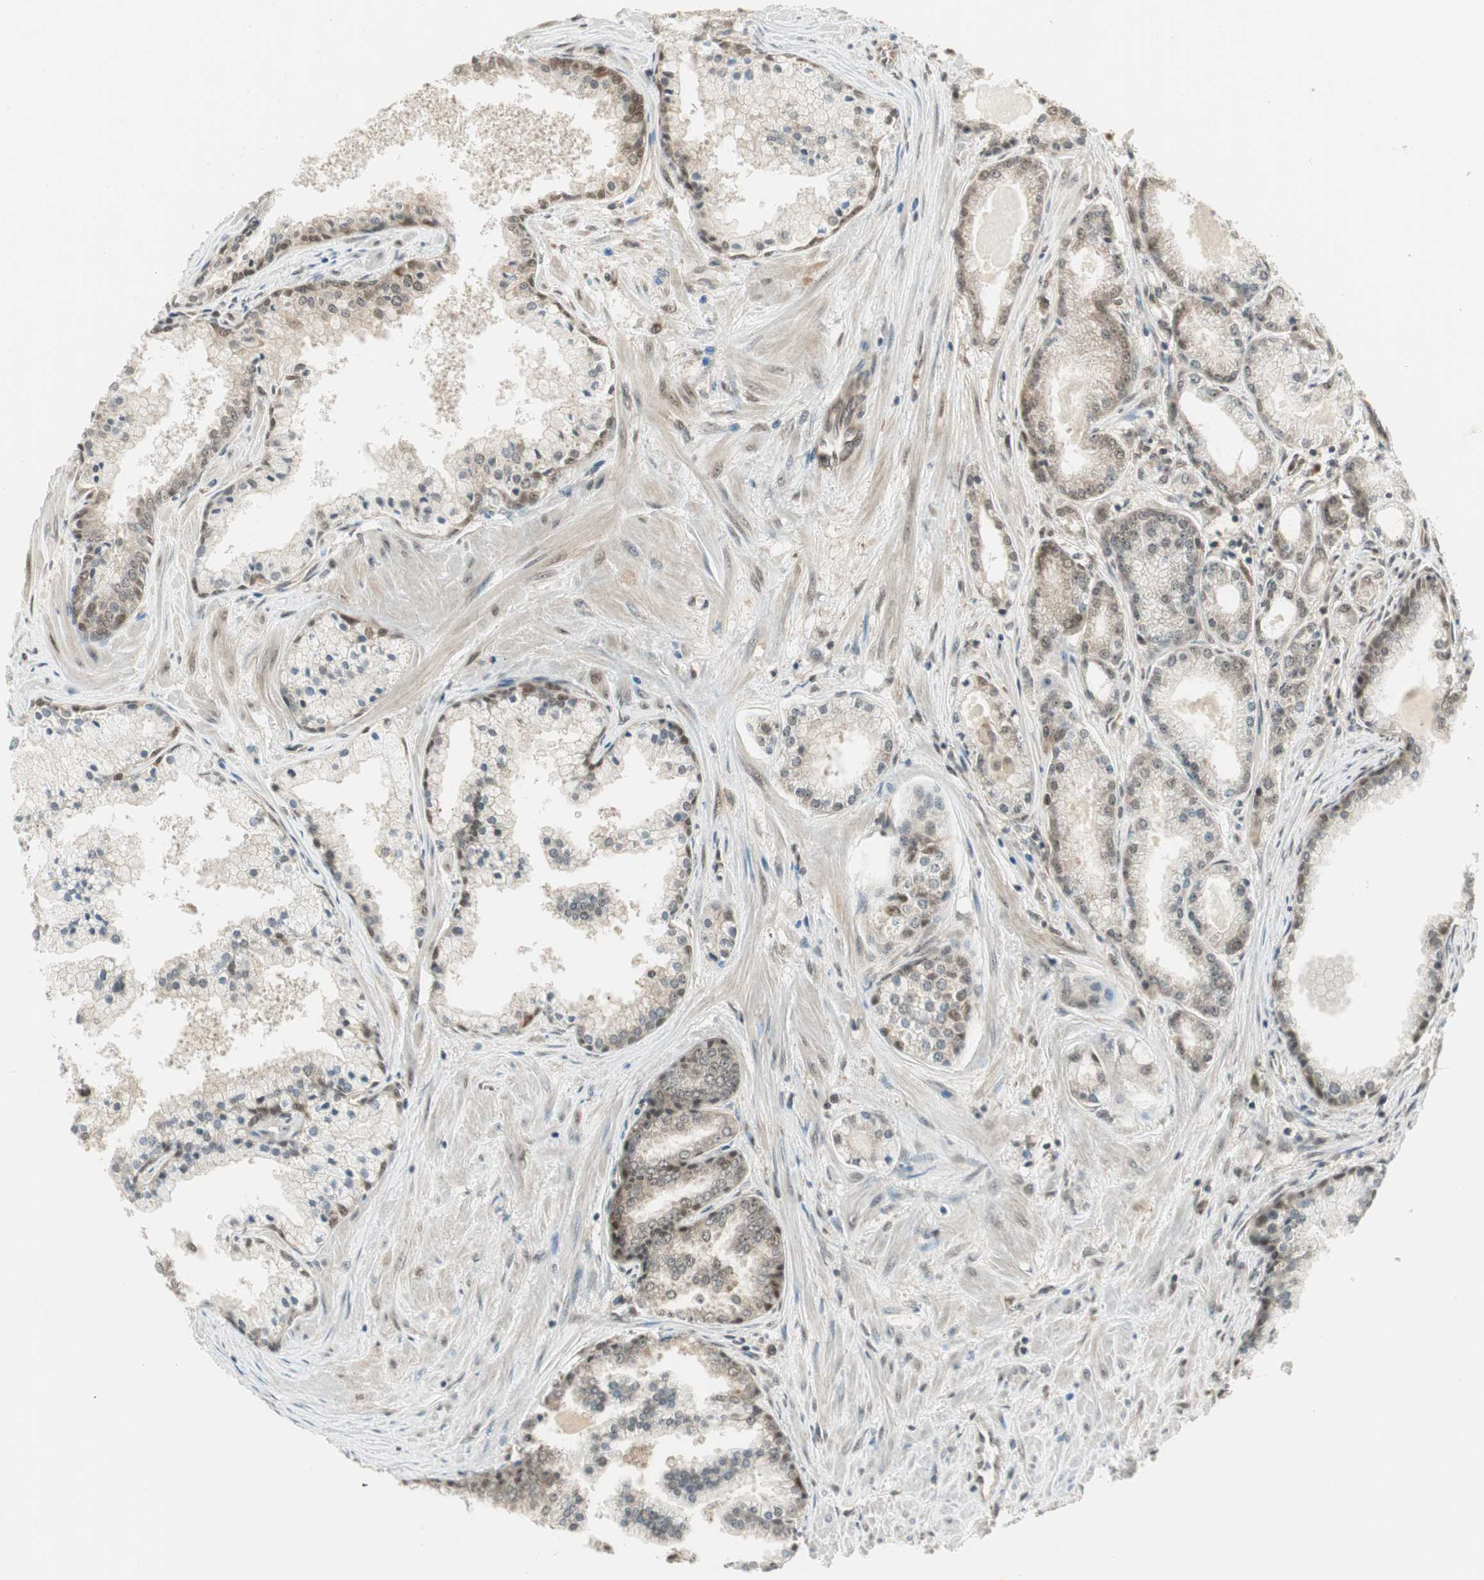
{"staining": {"intensity": "weak", "quantity": "<25%", "location": "cytoplasmic/membranous"}, "tissue": "prostate cancer", "cell_type": "Tumor cells", "image_type": "cancer", "snomed": [{"axis": "morphology", "description": "Adenocarcinoma, High grade"}, {"axis": "topography", "description": "Prostate"}], "caption": "Tumor cells show no significant staining in prostate high-grade adenocarcinoma.", "gene": "IPO5", "patient": {"sex": "male", "age": 61}}